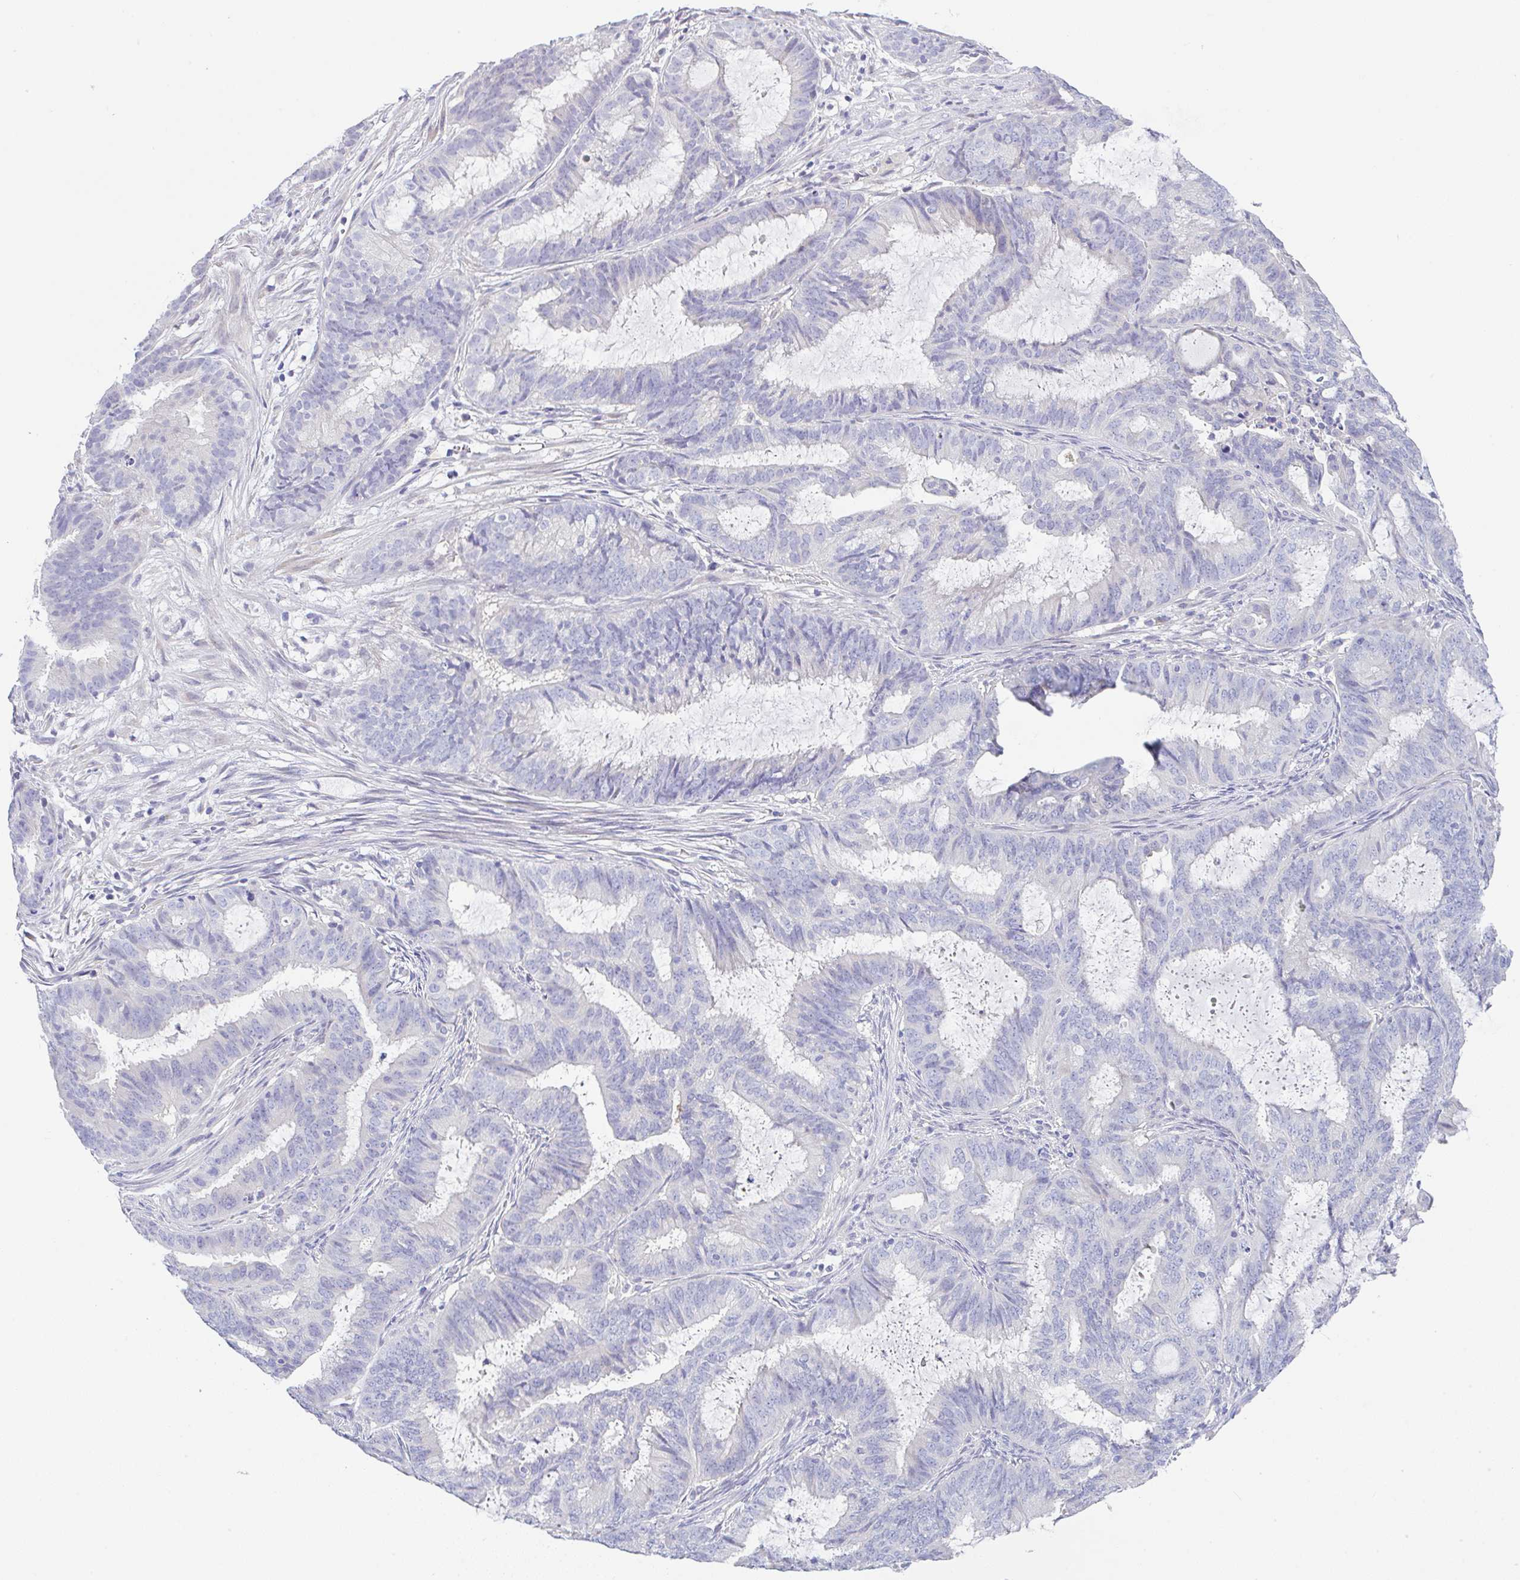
{"staining": {"intensity": "negative", "quantity": "none", "location": "none"}, "tissue": "endometrial cancer", "cell_type": "Tumor cells", "image_type": "cancer", "snomed": [{"axis": "morphology", "description": "Adenocarcinoma, NOS"}, {"axis": "topography", "description": "Endometrium"}], "caption": "Photomicrograph shows no protein expression in tumor cells of endometrial cancer tissue. Brightfield microscopy of IHC stained with DAB (3,3'-diaminobenzidine) (brown) and hematoxylin (blue), captured at high magnification.", "gene": "SERPINE3", "patient": {"sex": "female", "age": 51}}